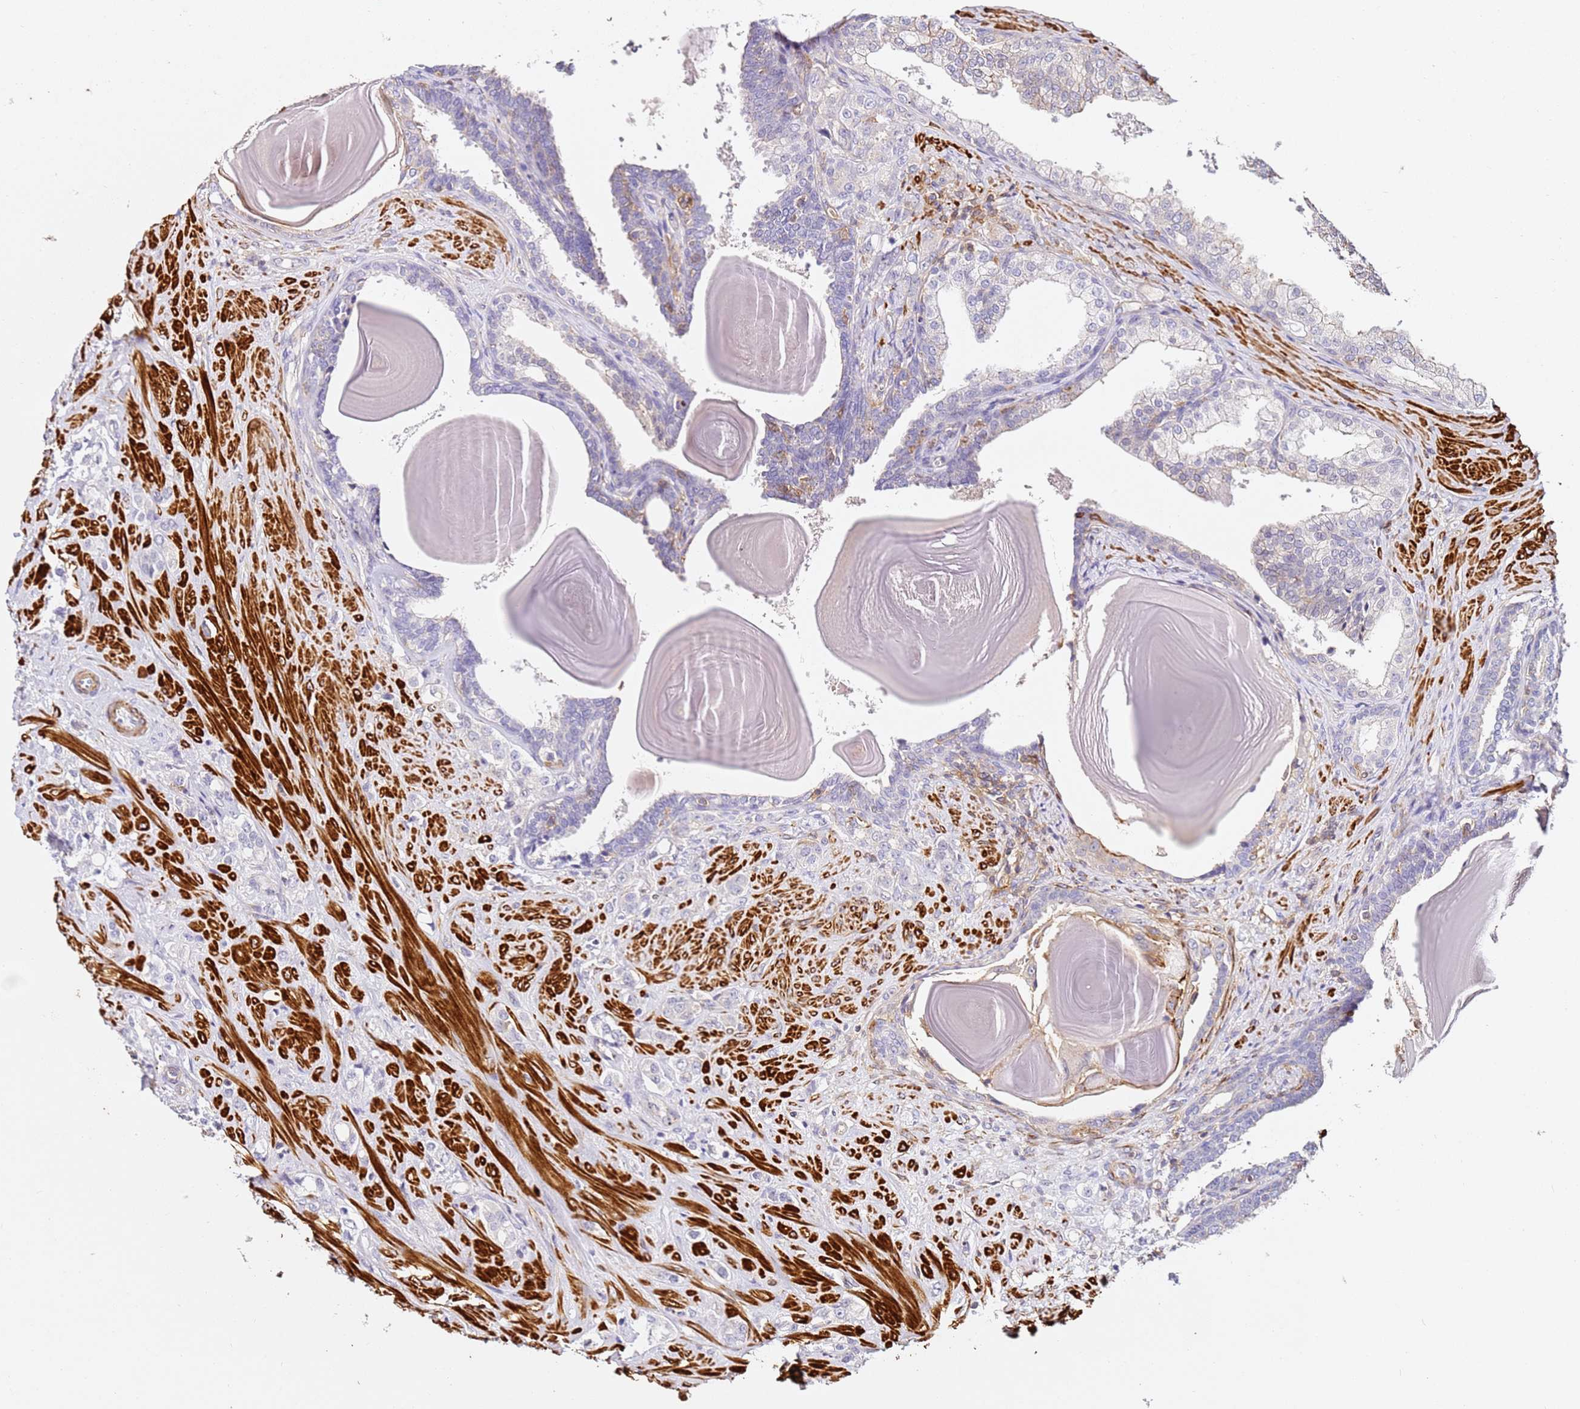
{"staining": {"intensity": "negative", "quantity": "none", "location": "none"}, "tissue": "prostate cancer", "cell_type": "Tumor cells", "image_type": "cancer", "snomed": [{"axis": "morphology", "description": "Adenocarcinoma, High grade"}, {"axis": "topography", "description": "Prostate"}], "caption": "Photomicrograph shows no significant protein positivity in tumor cells of prostate cancer (high-grade adenocarcinoma). The staining is performed using DAB brown chromogen with nuclei counter-stained in using hematoxylin.", "gene": "ZNF671", "patient": {"sex": "male", "age": 62}}